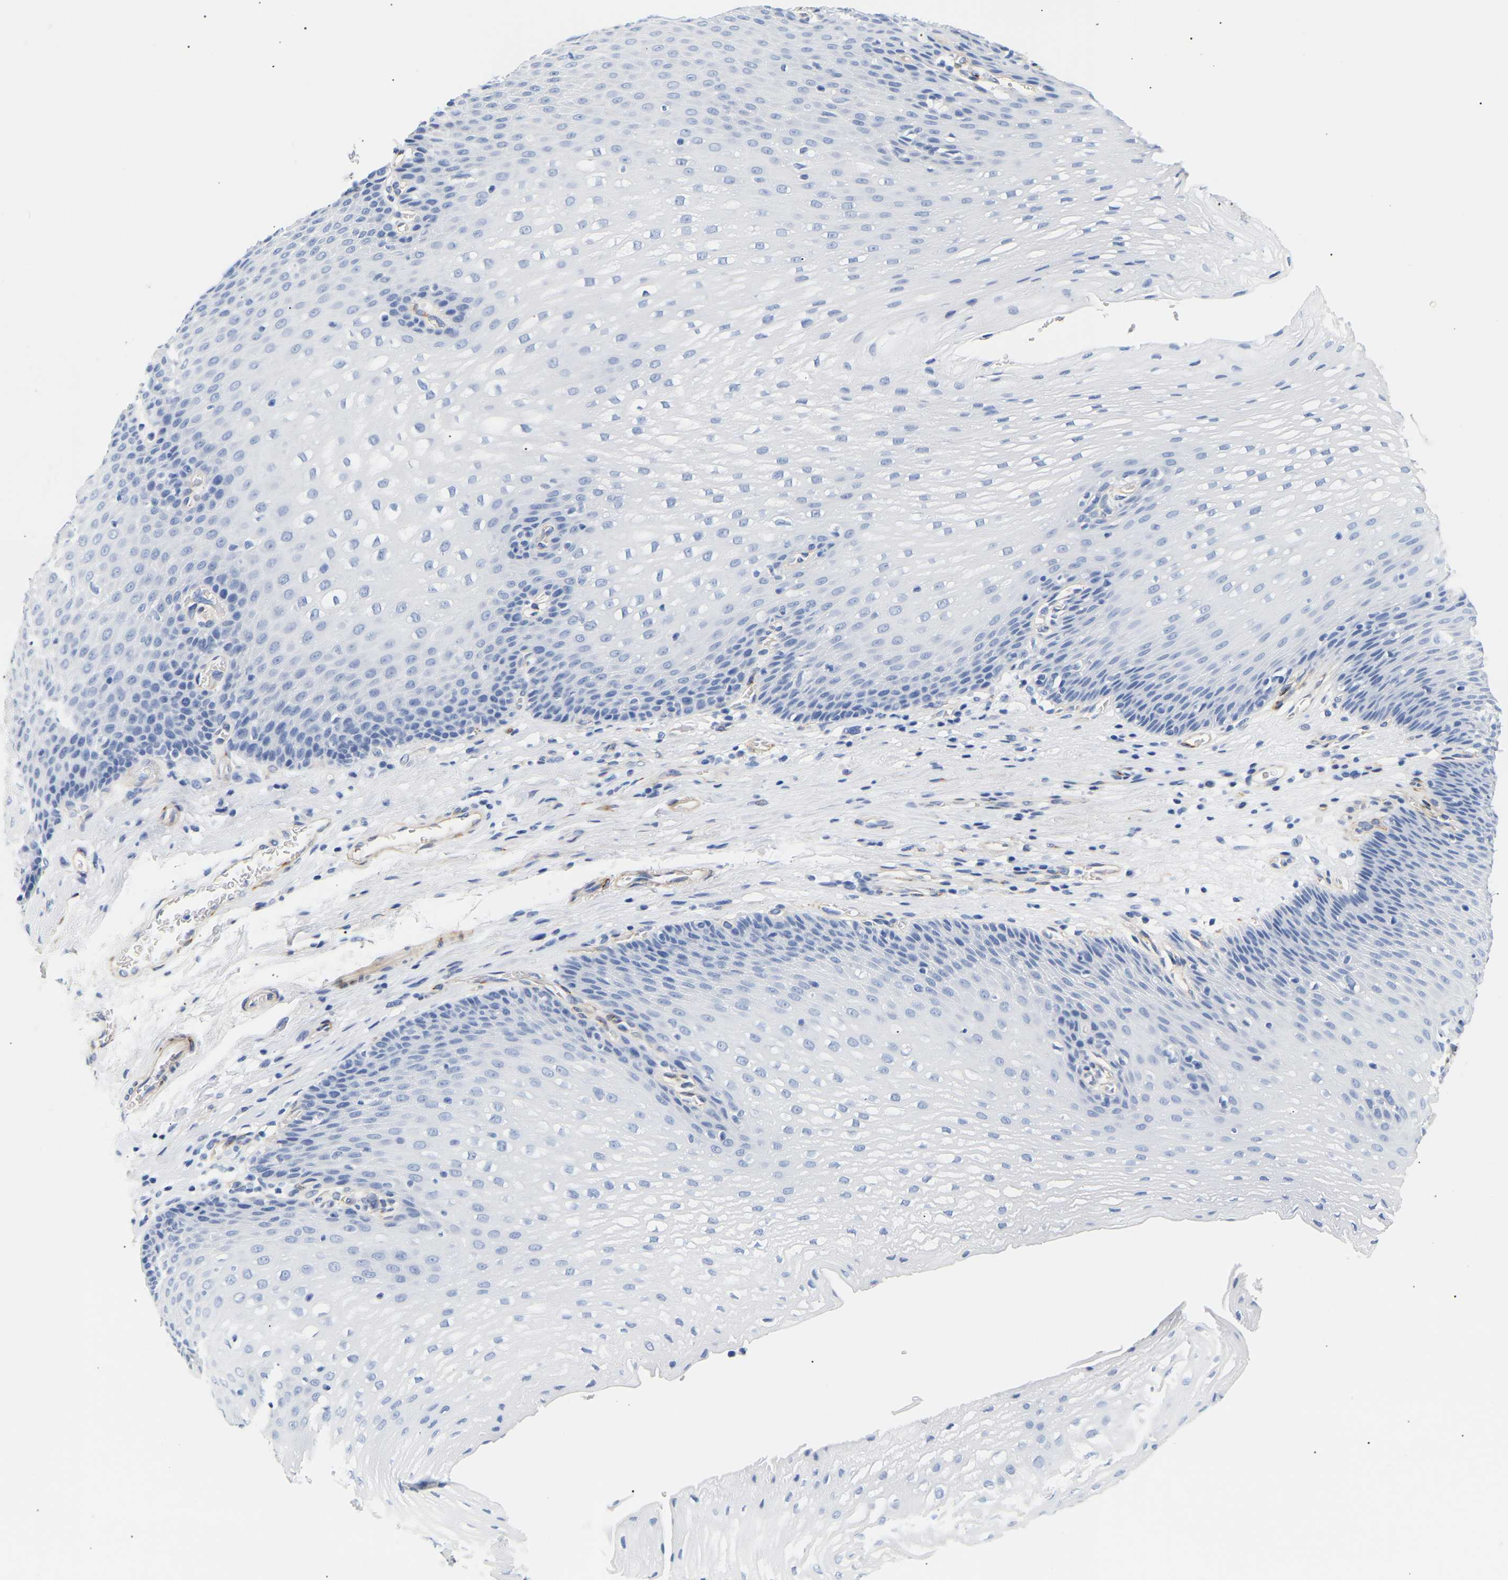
{"staining": {"intensity": "negative", "quantity": "none", "location": "none"}, "tissue": "esophagus", "cell_type": "Squamous epithelial cells", "image_type": "normal", "snomed": [{"axis": "morphology", "description": "Normal tissue, NOS"}, {"axis": "topography", "description": "Esophagus"}], "caption": "The image reveals no significant staining in squamous epithelial cells of esophagus.", "gene": "IGFBP7", "patient": {"sex": "male", "age": 48}}